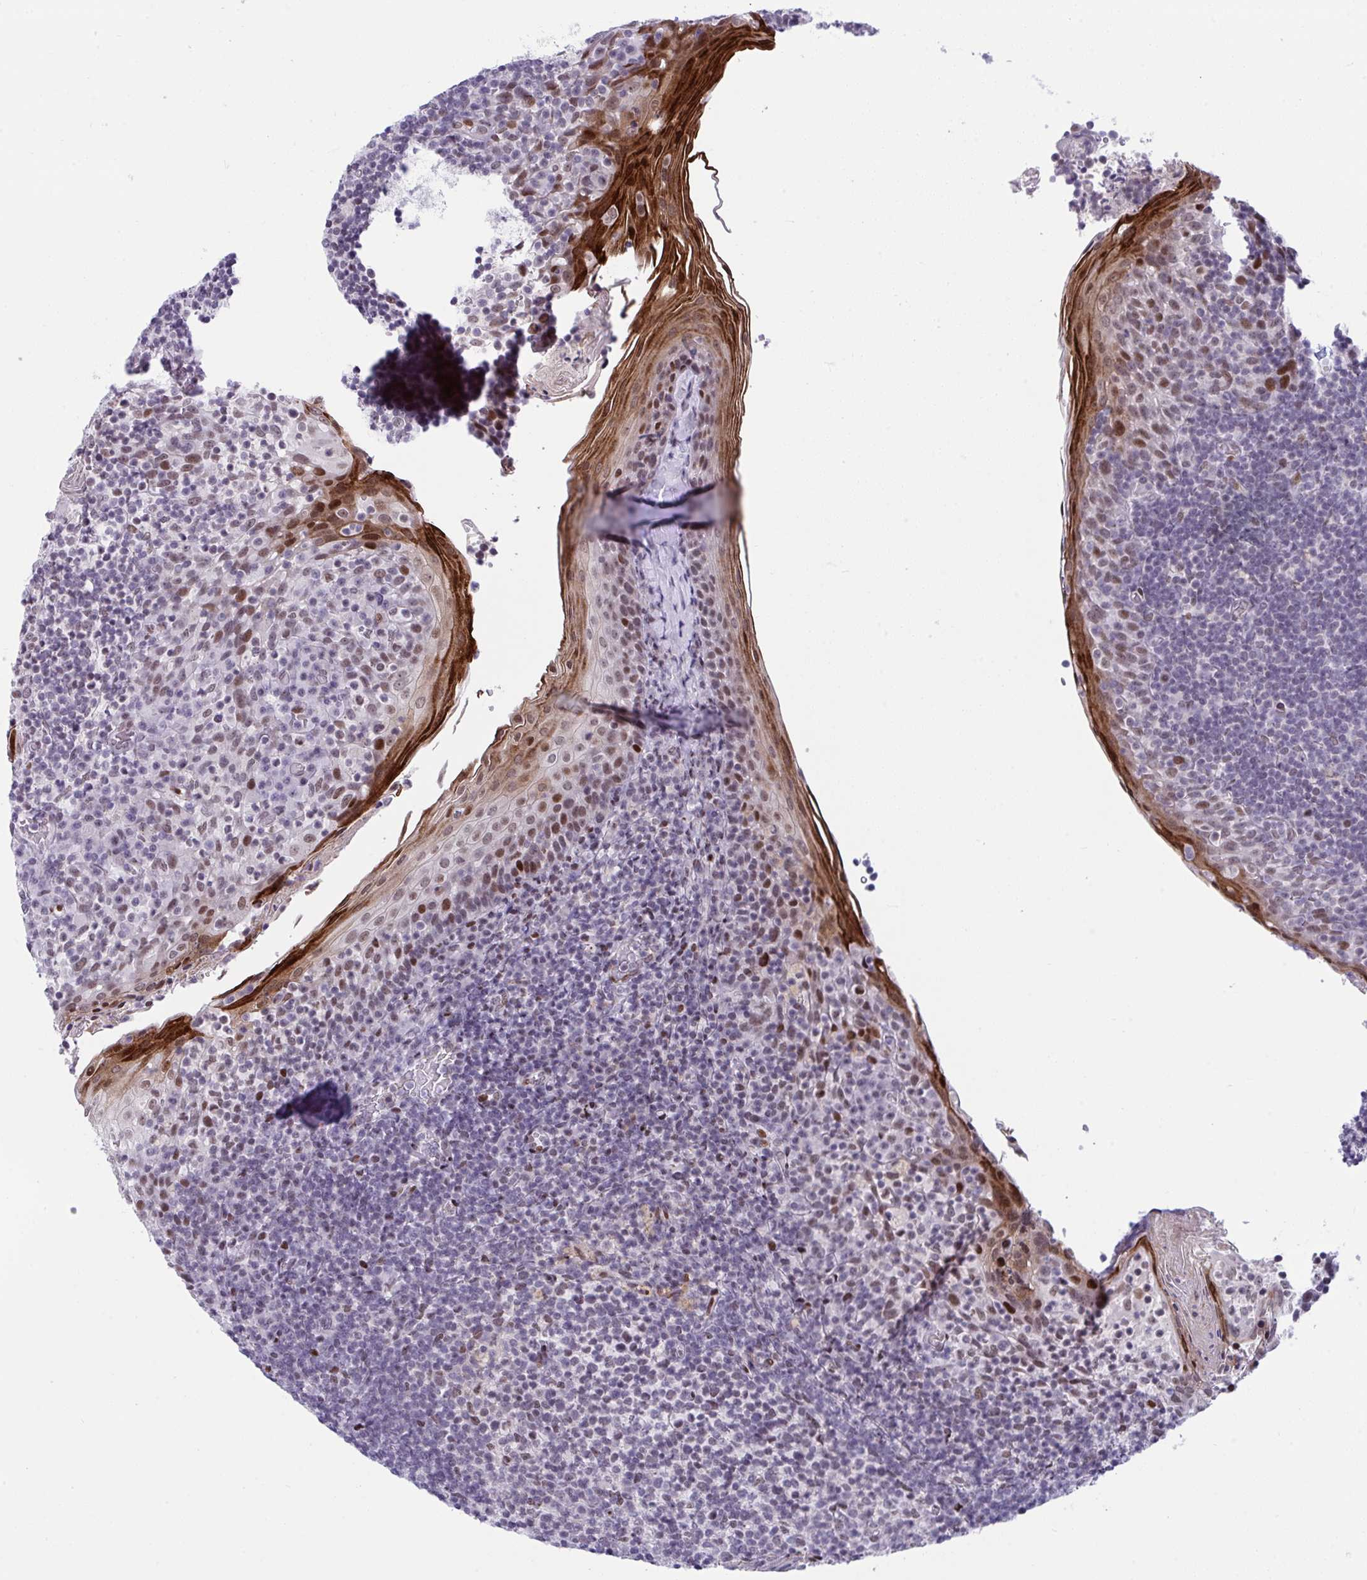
{"staining": {"intensity": "negative", "quantity": "none", "location": "none"}, "tissue": "tonsil", "cell_type": "Germinal center cells", "image_type": "normal", "snomed": [{"axis": "morphology", "description": "Normal tissue, NOS"}, {"axis": "topography", "description": "Tonsil"}], "caption": "This micrograph is of normal tonsil stained with IHC to label a protein in brown with the nuclei are counter-stained blue. There is no expression in germinal center cells.", "gene": "ZFHX3", "patient": {"sex": "female", "age": 10}}